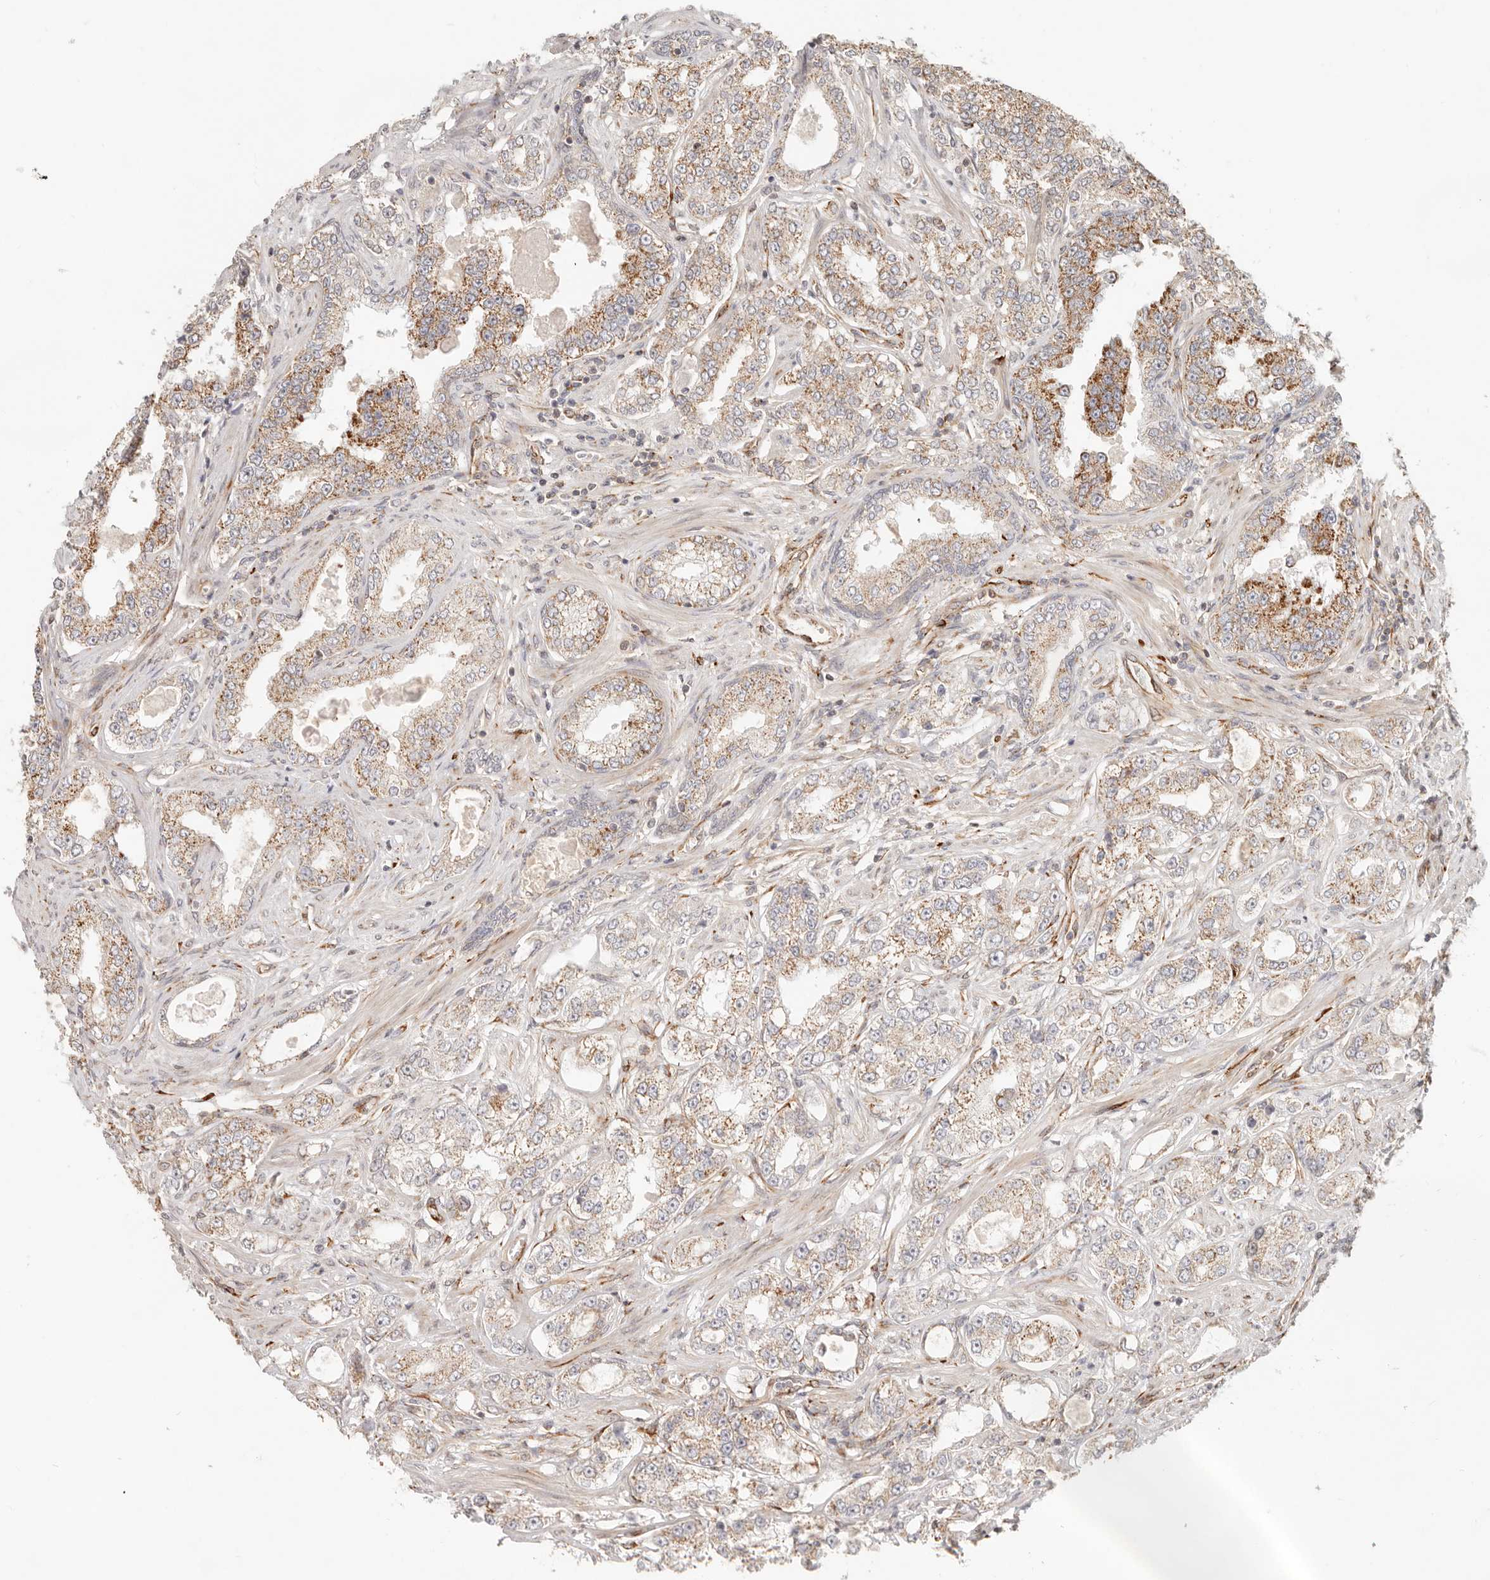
{"staining": {"intensity": "moderate", "quantity": ">75%", "location": "cytoplasmic/membranous"}, "tissue": "prostate cancer", "cell_type": "Tumor cells", "image_type": "cancer", "snomed": [{"axis": "morphology", "description": "Normal tissue, NOS"}, {"axis": "morphology", "description": "Adenocarcinoma, High grade"}, {"axis": "topography", "description": "Prostate"}], "caption": "Prostate cancer tissue shows moderate cytoplasmic/membranous staining in about >75% of tumor cells, visualized by immunohistochemistry.", "gene": "SASS6", "patient": {"sex": "male", "age": 83}}